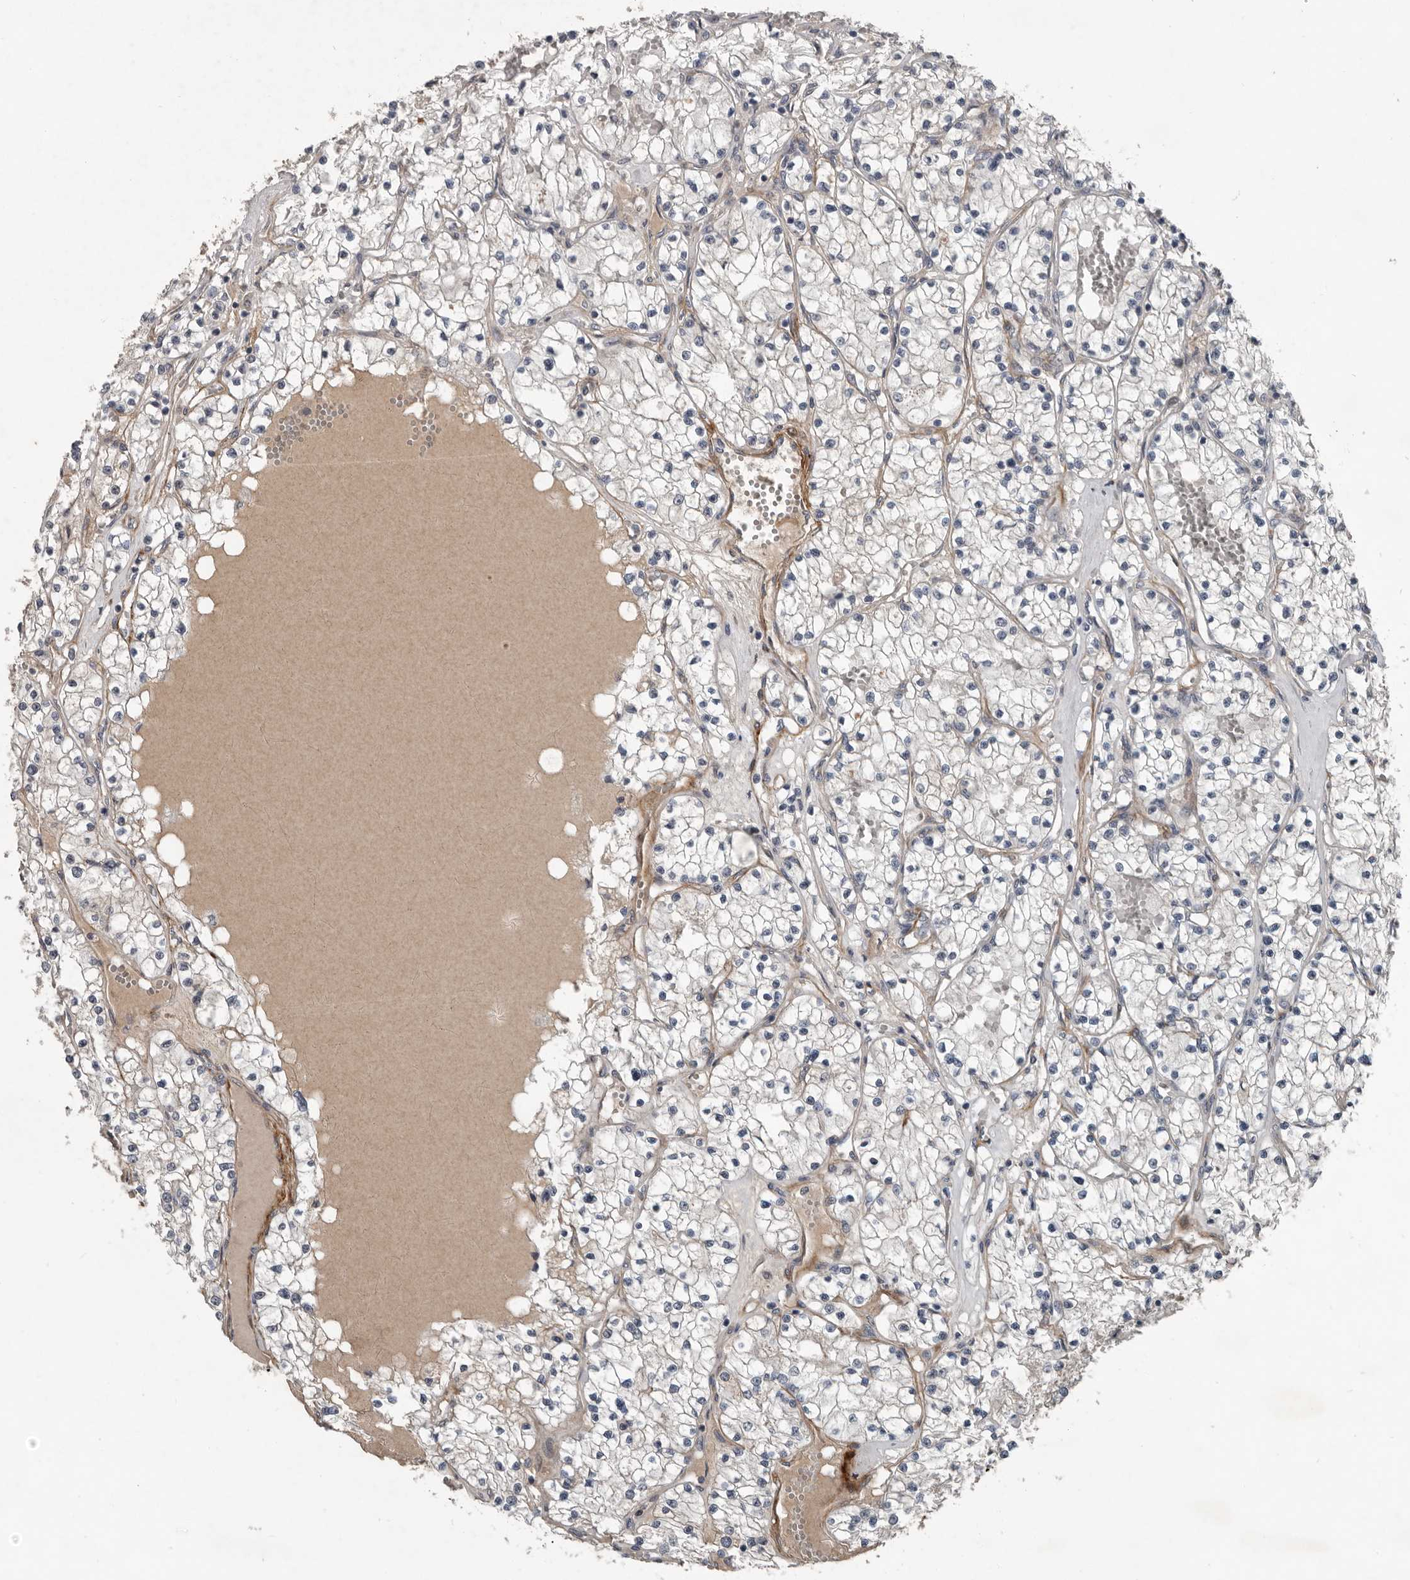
{"staining": {"intensity": "negative", "quantity": "none", "location": "none"}, "tissue": "renal cancer", "cell_type": "Tumor cells", "image_type": "cancer", "snomed": [{"axis": "morphology", "description": "Normal tissue, NOS"}, {"axis": "morphology", "description": "Adenocarcinoma, NOS"}, {"axis": "topography", "description": "Kidney"}], "caption": "IHC of renal cancer exhibits no staining in tumor cells.", "gene": "C1orf216", "patient": {"sex": "male", "age": 68}}